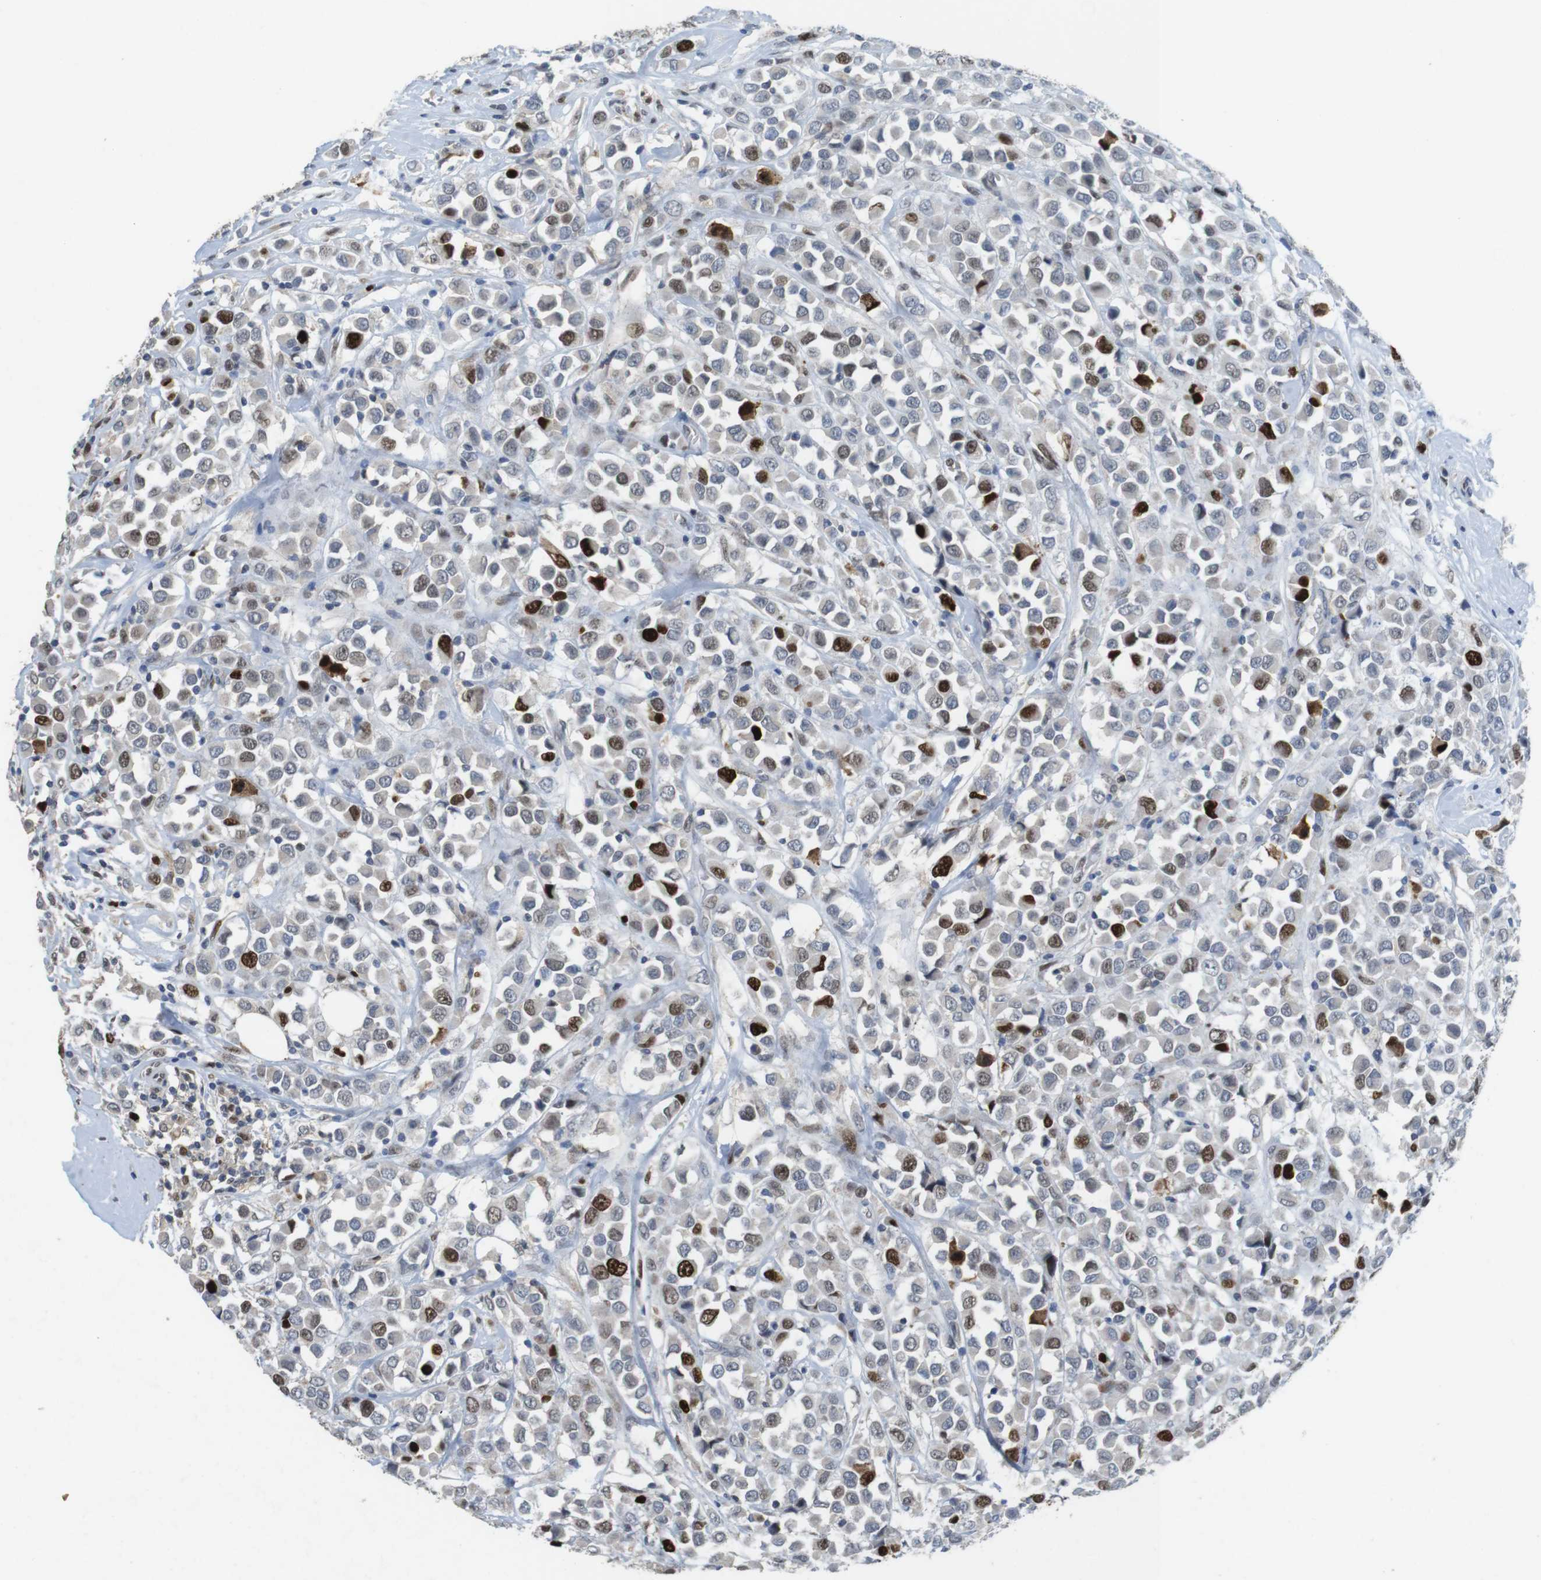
{"staining": {"intensity": "strong", "quantity": "25%-75%", "location": "nuclear"}, "tissue": "breast cancer", "cell_type": "Tumor cells", "image_type": "cancer", "snomed": [{"axis": "morphology", "description": "Duct carcinoma"}, {"axis": "topography", "description": "Breast"}], "caption": "A brown stain labels strong nuclear positivity of a protein in breast cancer (infiltrating ductal carcinoma) tumor cells. The protein is shown in brown color, while the nuclei are stained blue.", "gene": "KPNA2", "patient": {"sex": "female", "age": 61}}